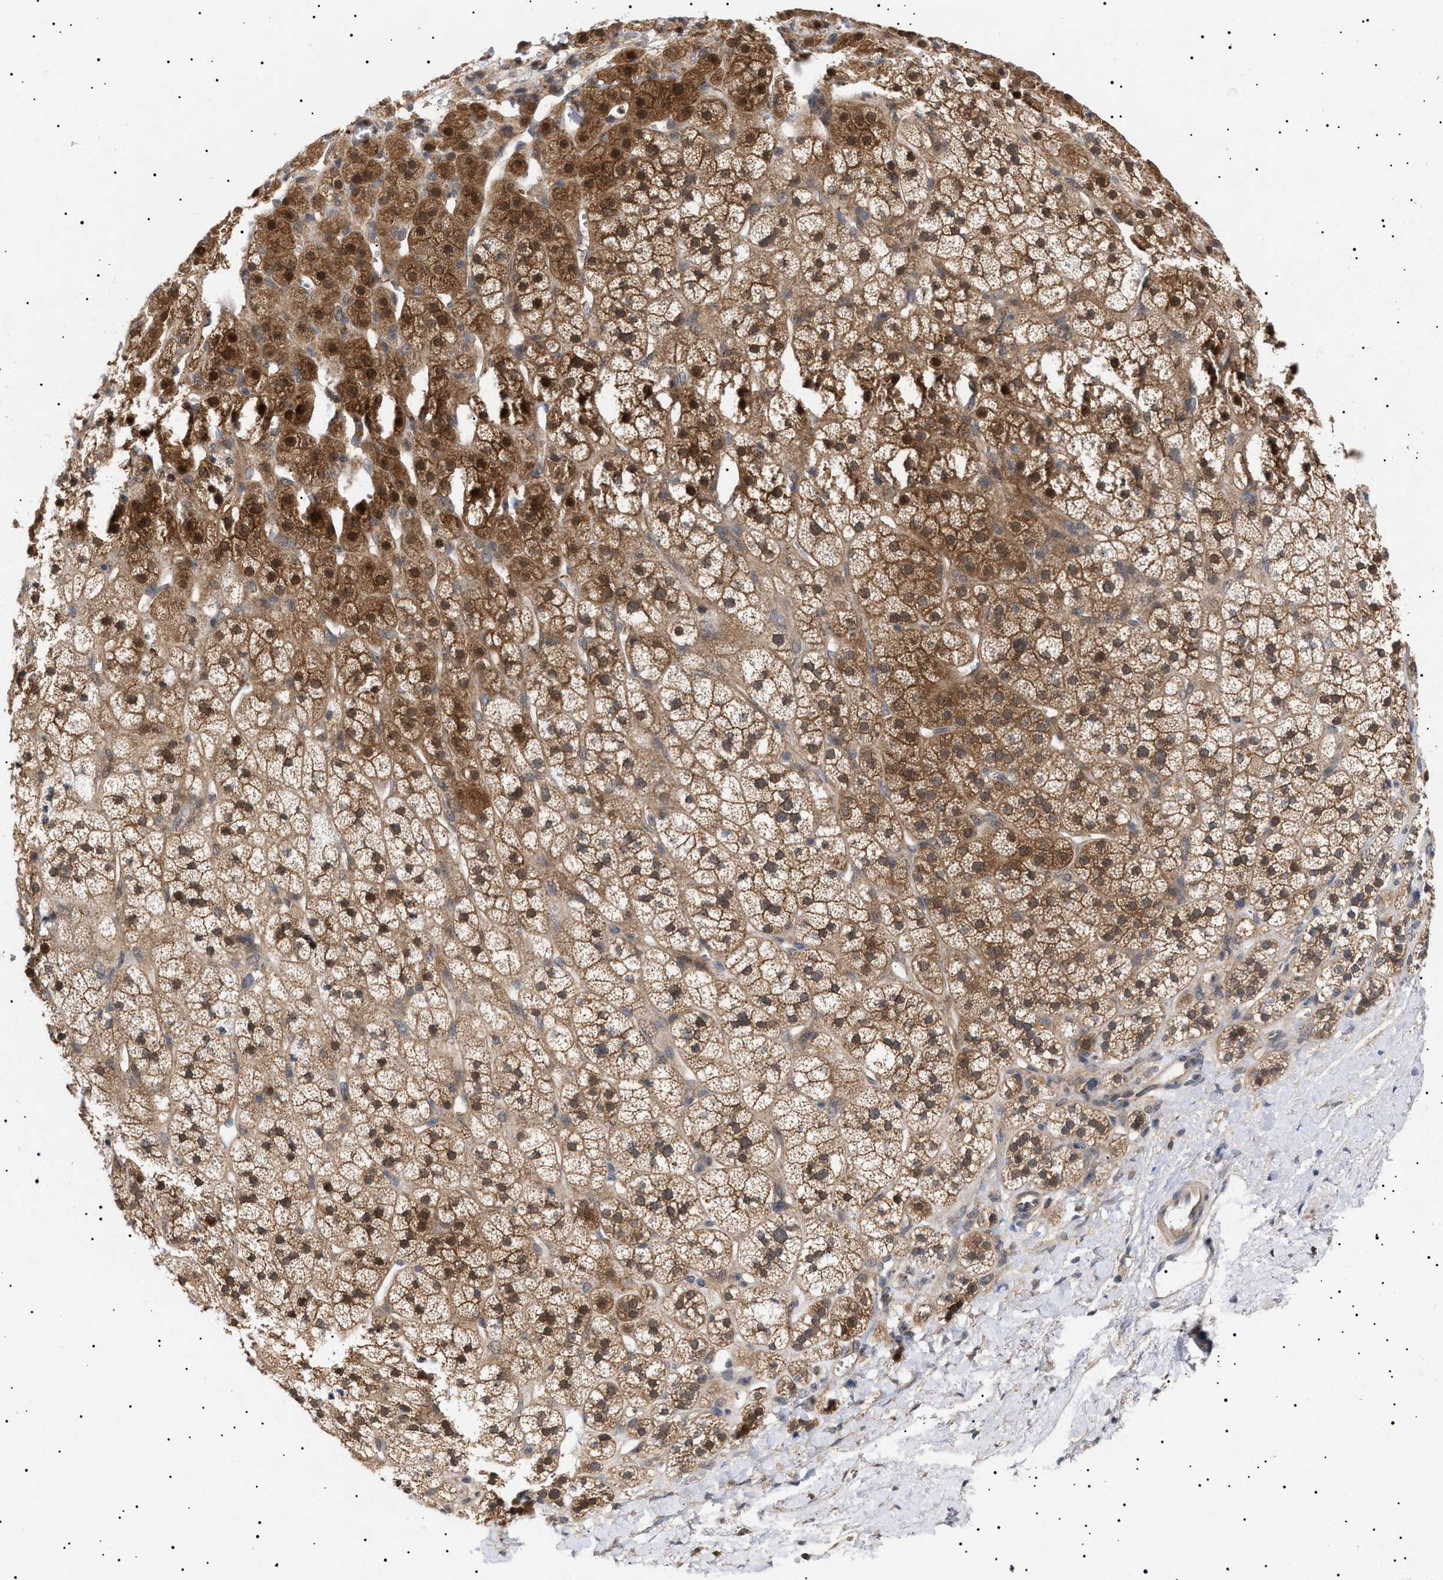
{"staining": {"intensity": "moderate", "quantity": "25%-75%", "location": "cytoplasmic/membranous"}, "tissue": "adrenal gland", "cell_type": "Glandular cells", "image_type": "normal", "snomed": [{"axis": "morphology", "description": "Normal tissue, NOS"}, {"axis": "topography", "description": "Adrenal gland"}], "caption": "Glandular cells demonstrate medium levels of moderate cytoplasmic/membranous positivity in about 25%-75% of cells in normal human adrenal gland. (Stains: DAB (3,3'-diaminobenzidine) in brown, nuclei in blue, Microscopy: brightfield microscopy at high magnification).", "gene": "NPLOC4", "patient": {"sex": "male", "age": 56}}